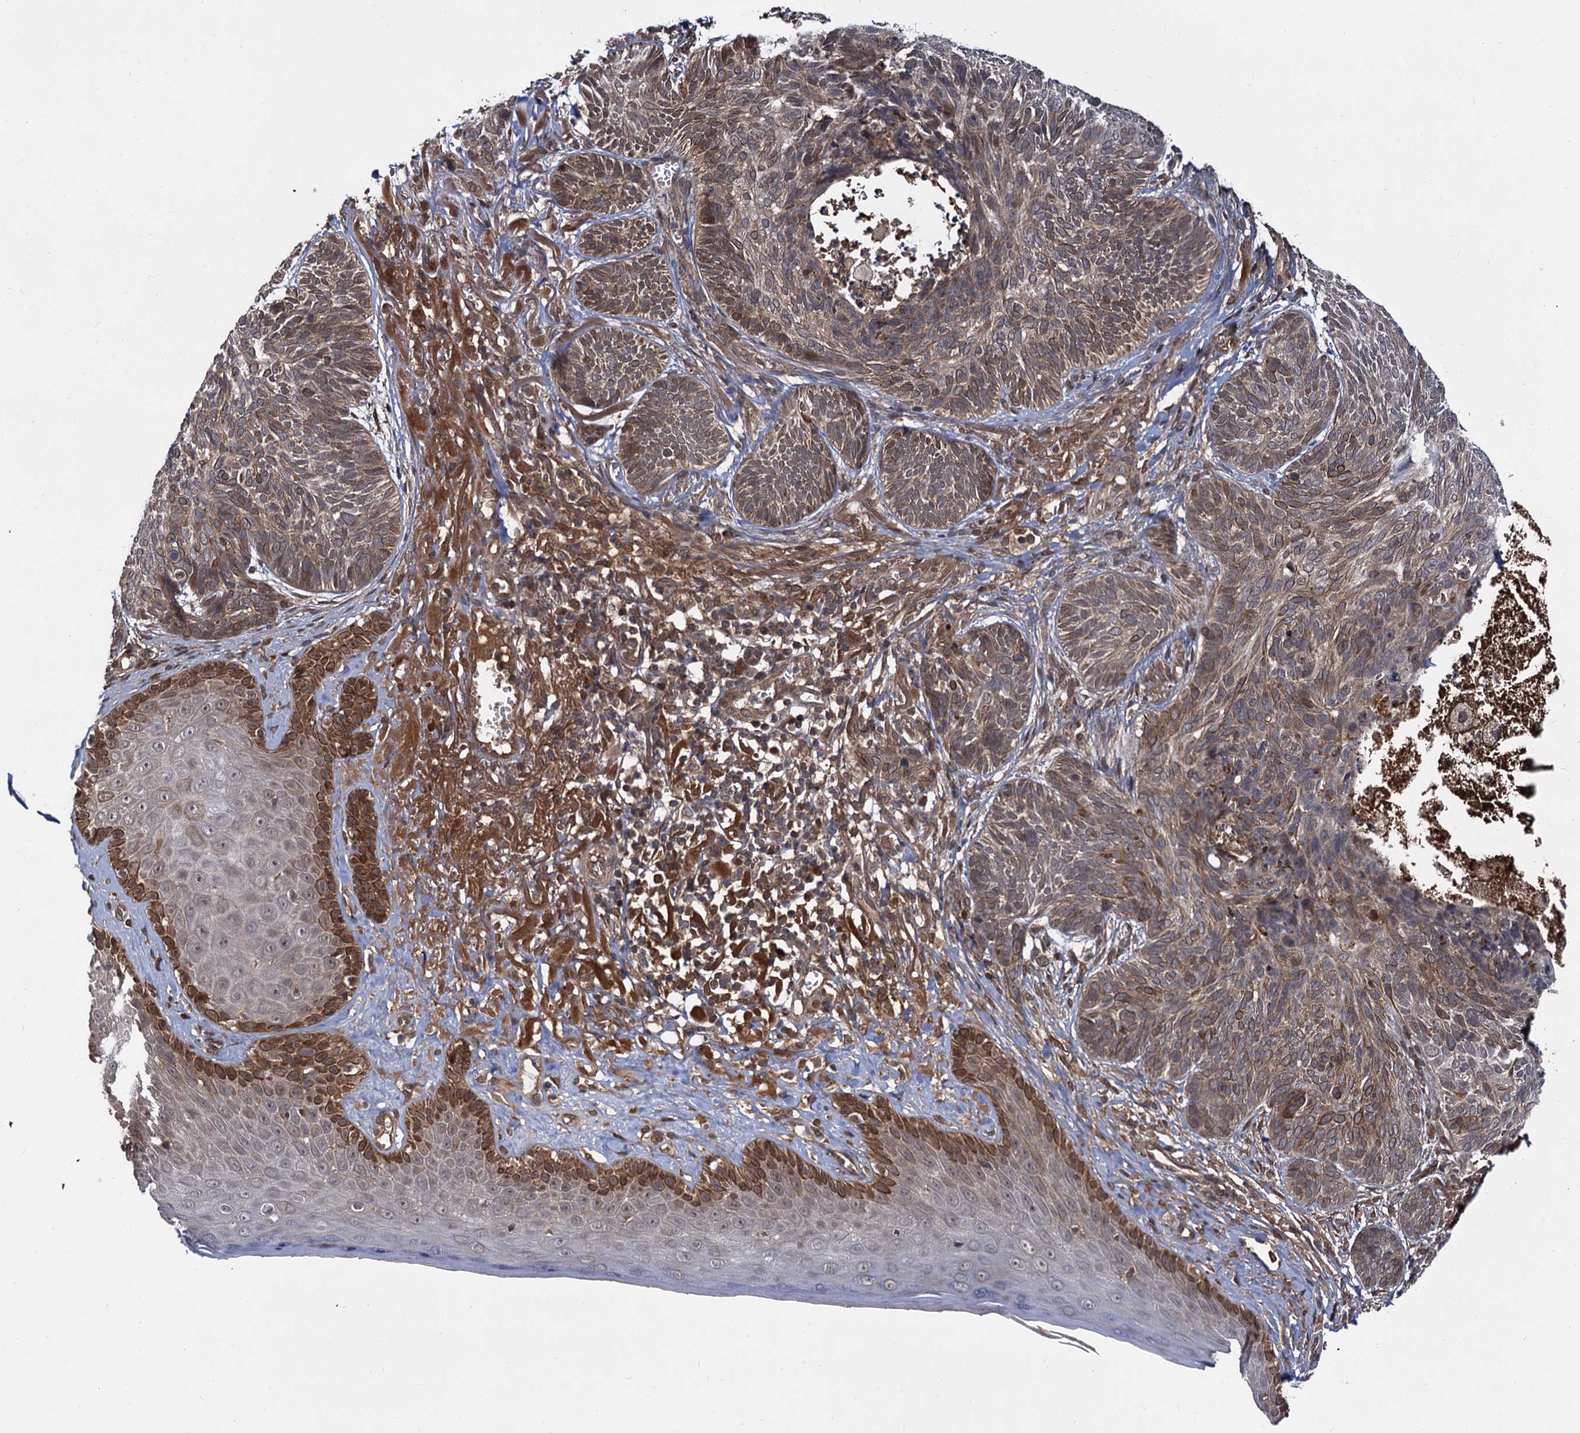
{"staining": {"intensity": "moderate", "quantity": "25%-75%", "location": "cytoplasmic/membranous"}, "tissue": "skin cancer", "cell_type": "Tumor cells", "image_type": "cancer", "snomed": [{"axis": "morphology", "description": "Normal tissue, NOS"}, {"axis": "morphology", "description": "Basal cell carcinoma"}, {"axis": "topography", "description": "Skin"}], "caption": "IHC of skin cancer demonstrates medium levels of moderate cytoplasmic/membranous staining in about 25%-75% of tumor cells. Immunohistochemistry stains the protein of interest in brown and the nuclei are stained blue.", "gene": "SELENOP", "patient": {"sex": "male", "age": 66}}